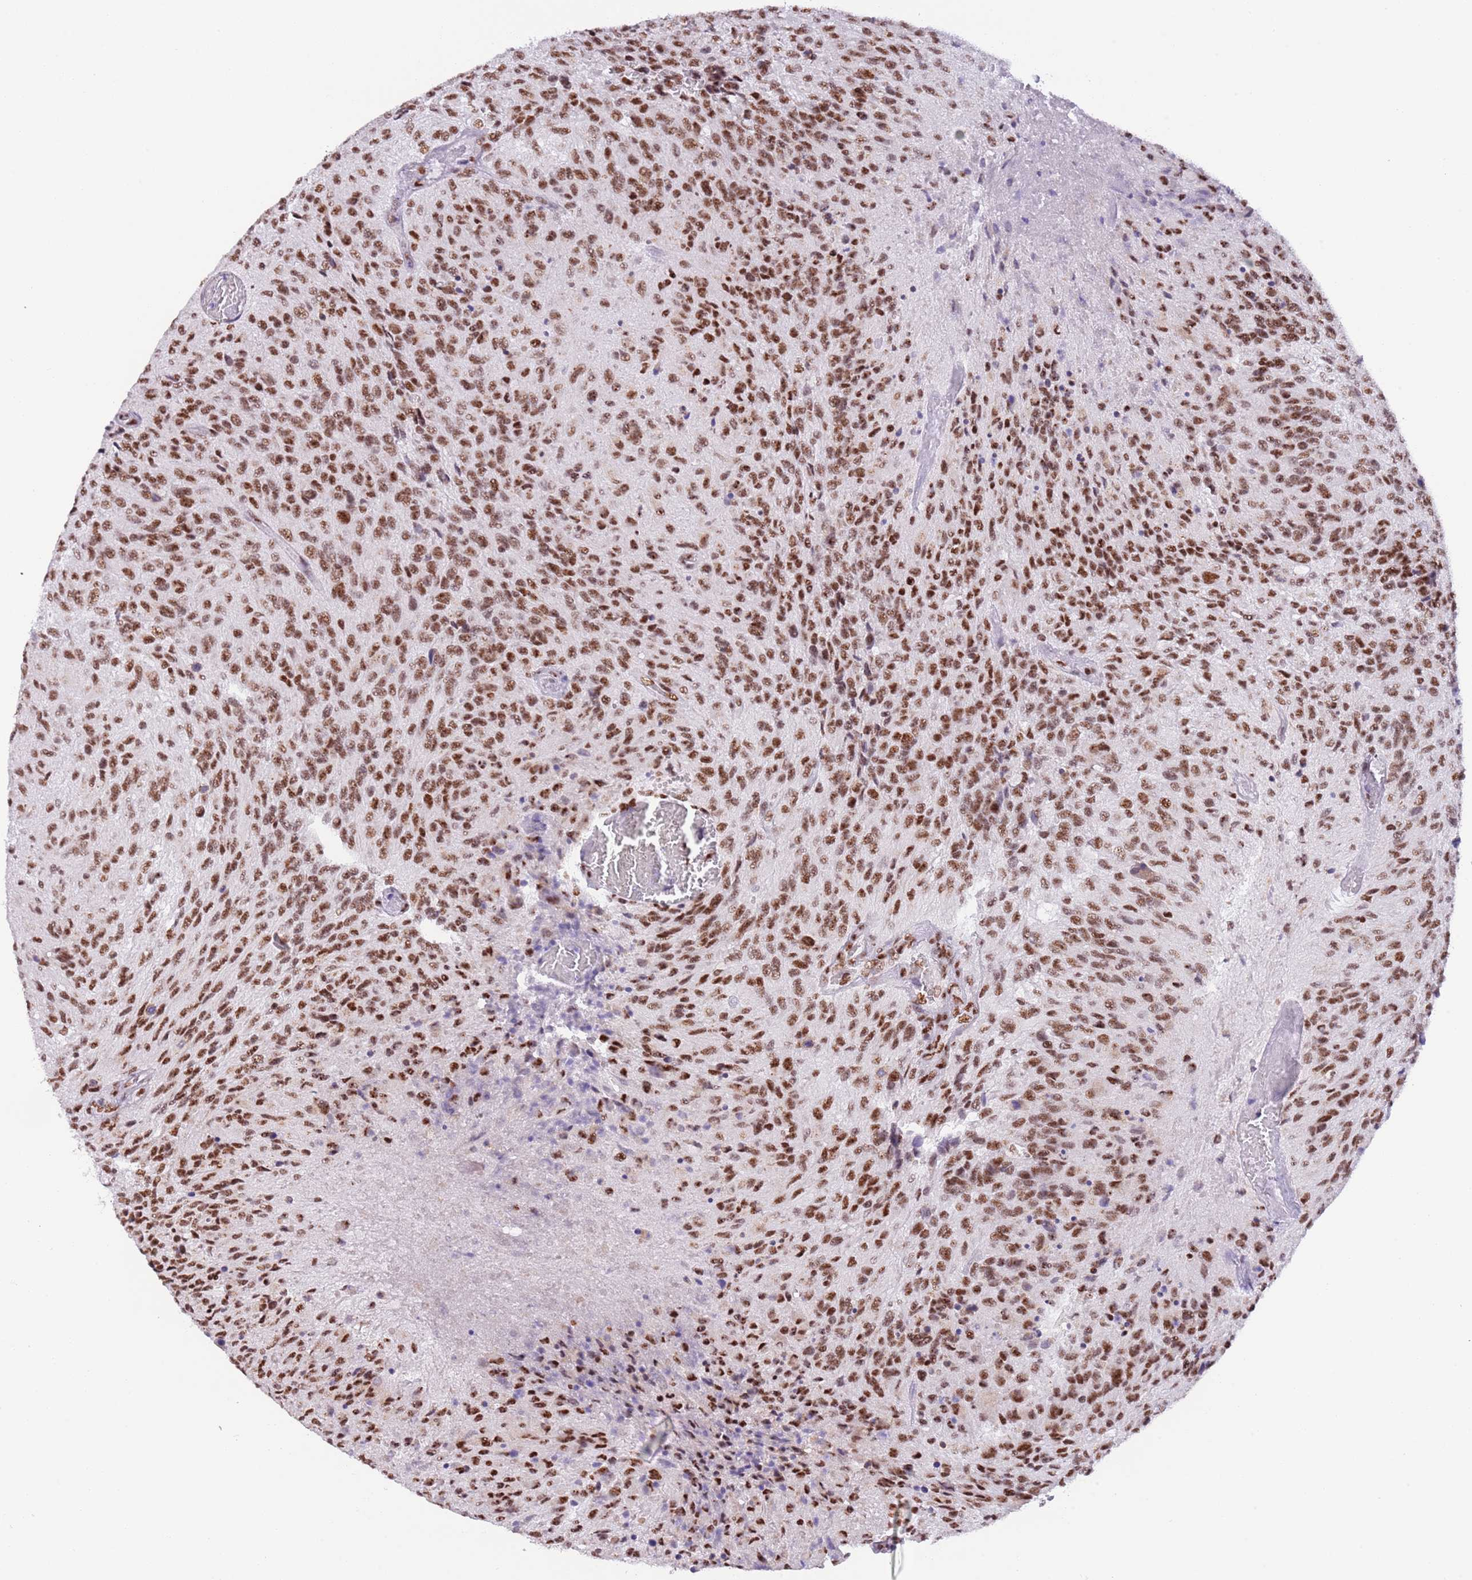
{"staining": {"intensity": "strong", "quantity": ">75%", "location": "nuclear"}, "tissue": "glioma", "cell_type": "Tumor cells", "image_type": "cancer", "snomed": [{"axis": "morphology", "description": "Normal tissue, NOS"}, {"axis": "morphology", "description": "Glioma, malignant, High grade"}, {"axis": "topography", "description": "Cerebral cortex"}], "caption": "High-power microscopy captured an IHC image of glioma, revealing strong nuclear expression in about >75% of tumor cells.", "gene": "SF3A2", "patient": {"sex": "male", "age": 56}}